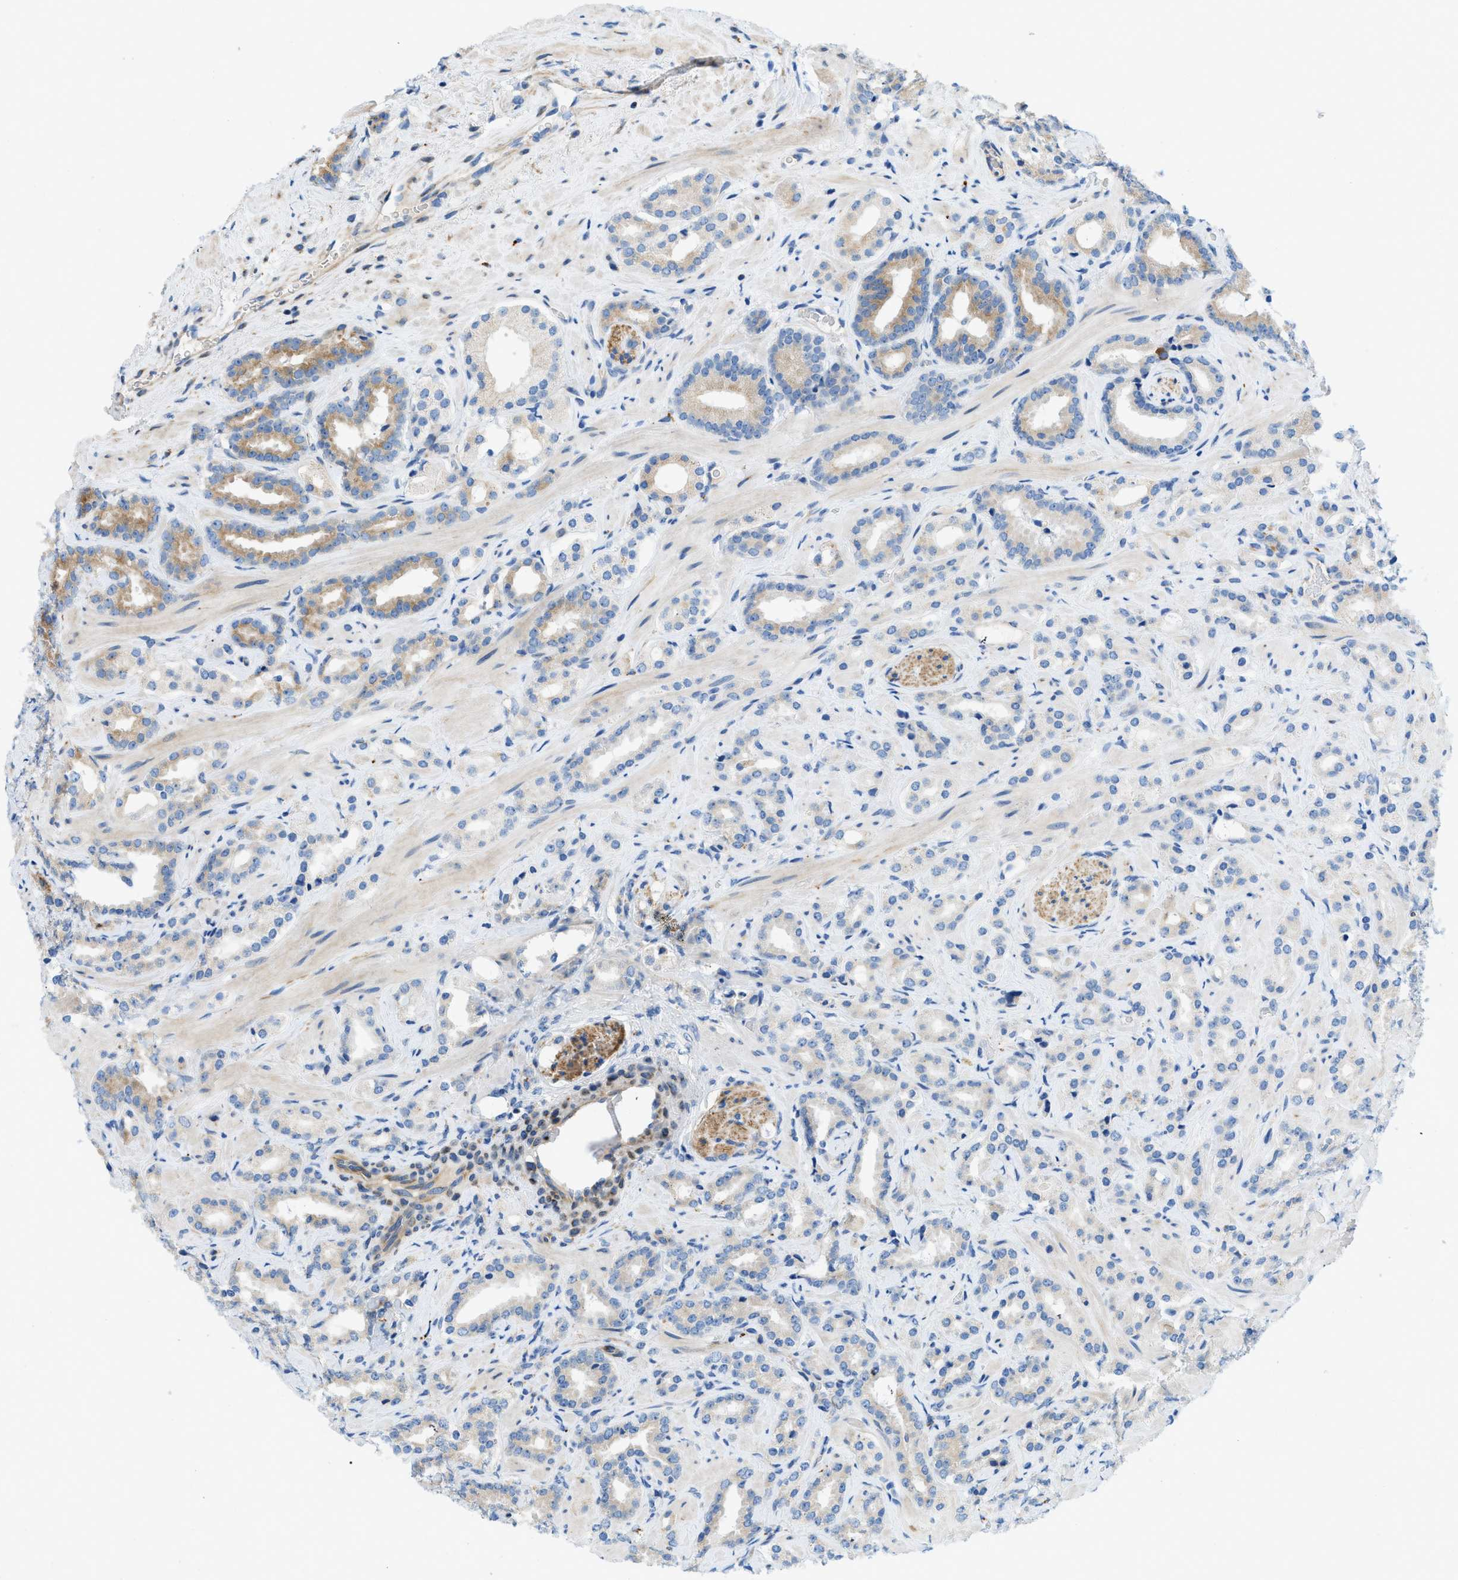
{"staining": {"intensity": "moderate", "quantity": "<25%", "location": "cytoplasmic/membranous"}, "tissue": "prostate cancer", "cell_type": "Tumor cells", "image_type": "cancer", "snomed": [{"axis": "morphology", "description": "Adenocarcinoma, High grade"}, {"axis": "topography", "description": "Prostate"}], "caption": "This photomicrograph exhibits immunohistochemistry staining of prostate cancer, with low moderate cytoplasmic/membranous staining in approximately <25% of tumor cells.", "gene": "TMEM248", "patient": {"sex": "male", "age": 64}}